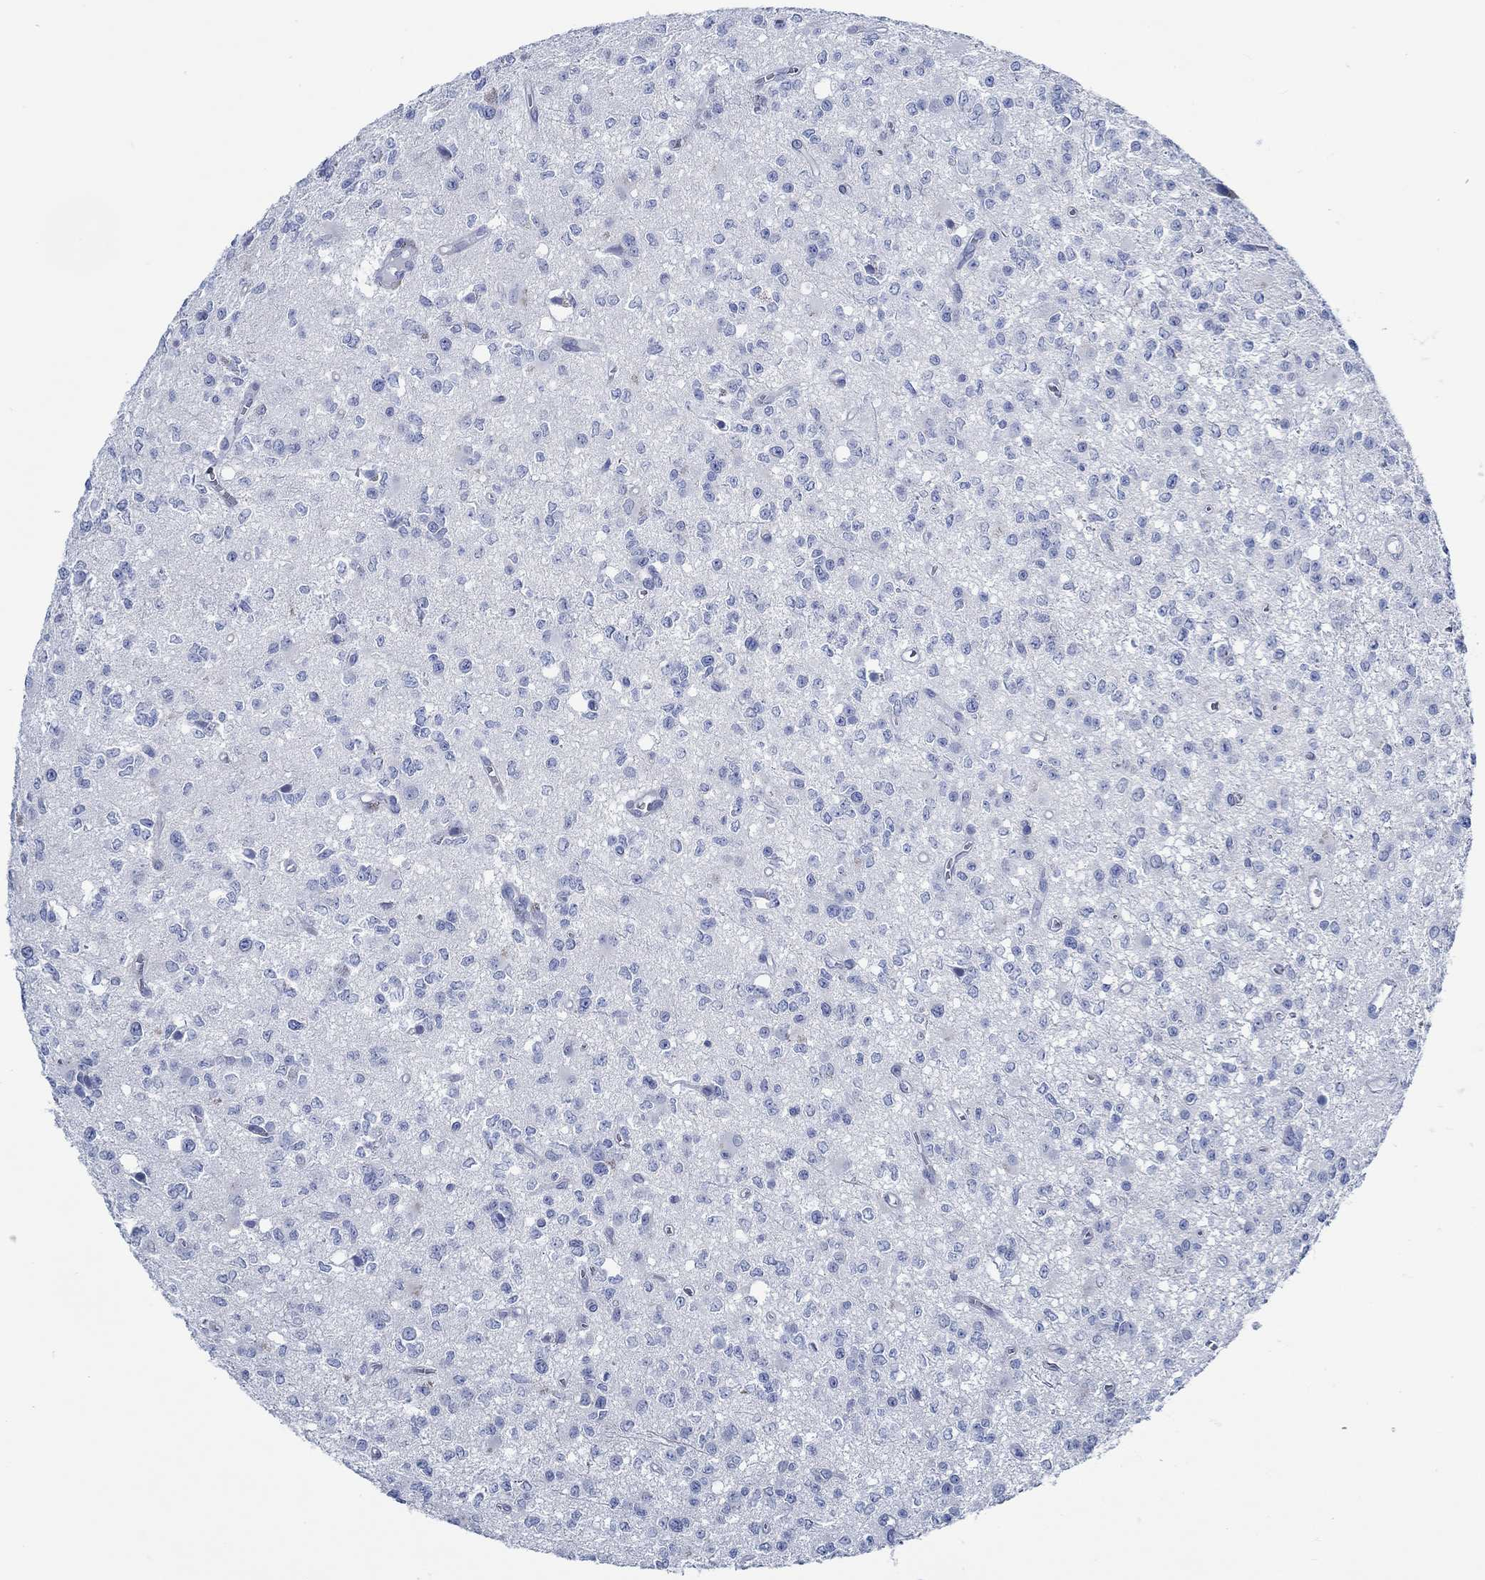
{"staining": {"intensity": "negative", "quantity": "none", "location": "none"}, "tissue": "glioma", "cell_type": "Tumor cells", "image_type": "cancer", "snomed": [{"axis": "morphology", "description": "Glioma, malignant, Low grade"}, {"axis": "topography", "description": "Brain"}], "caption": "Protein analysis of glioma shows no significant expression in tumor cells.", "gene": "SVEP1", "patient": {"sex": "female", "age": 45}}